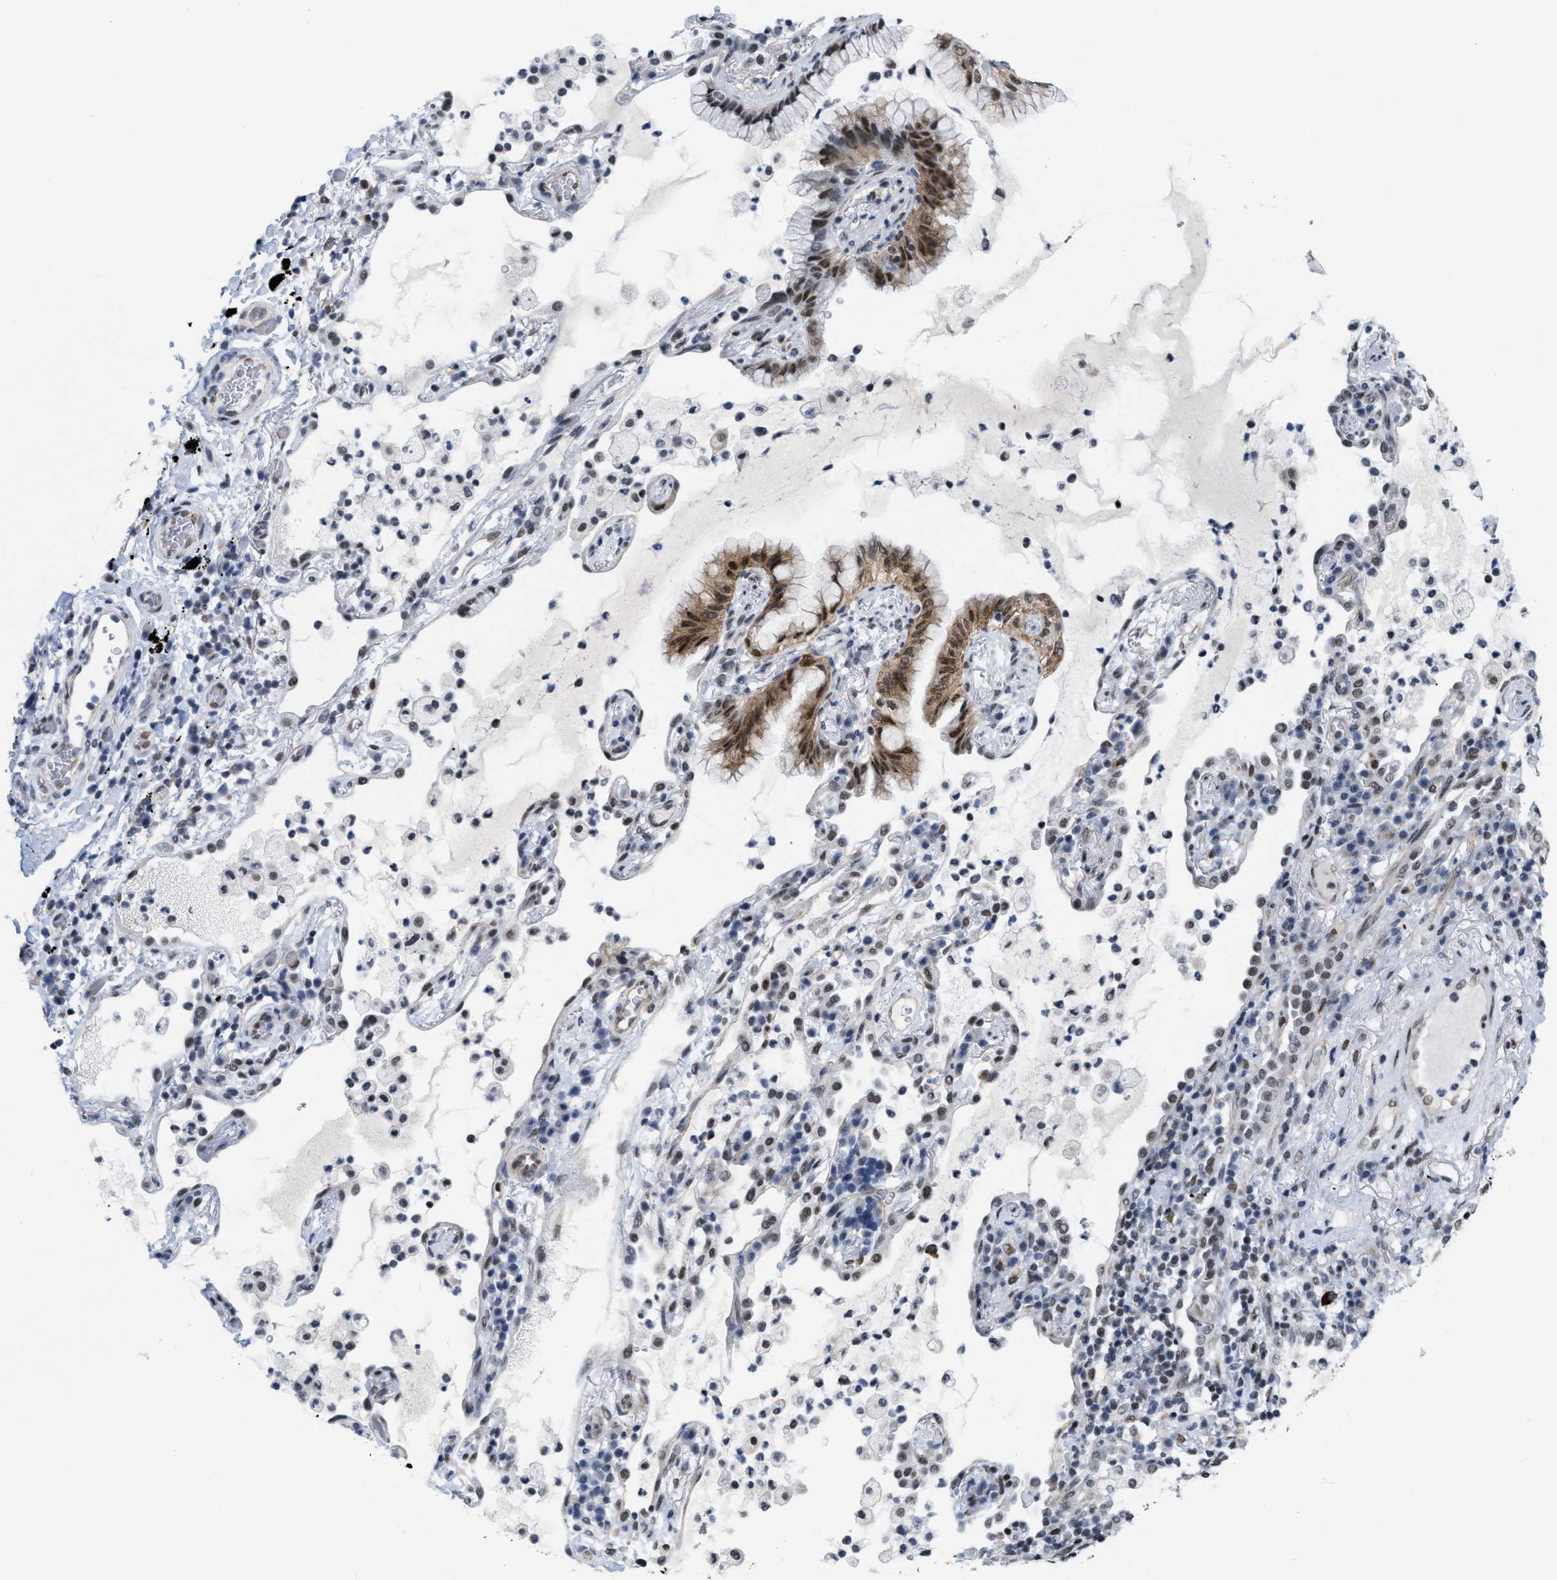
{"staining": {"intensity": "moderate", "quantity": "25%-75%", "location": "cytoplasmic/membranous,nuclear"}, "tissue": "lung cancer", "cell_type": "Tumor cells", "image_type": "cancer", "snomed": [{"axis": "morphology", "description": "Adenocarcinoma, NOS"}, {"axis": "topography", "description": "Lung"}], "caption": "Immunohistochemical staining of human lung cancer exhibits medium levels of moderate cytoplasmic/membranous and nuclear expression in about 25%-75% of tumor cells.", "gene": "MIER1", "patient": {"sex": "female", "age": 70}}